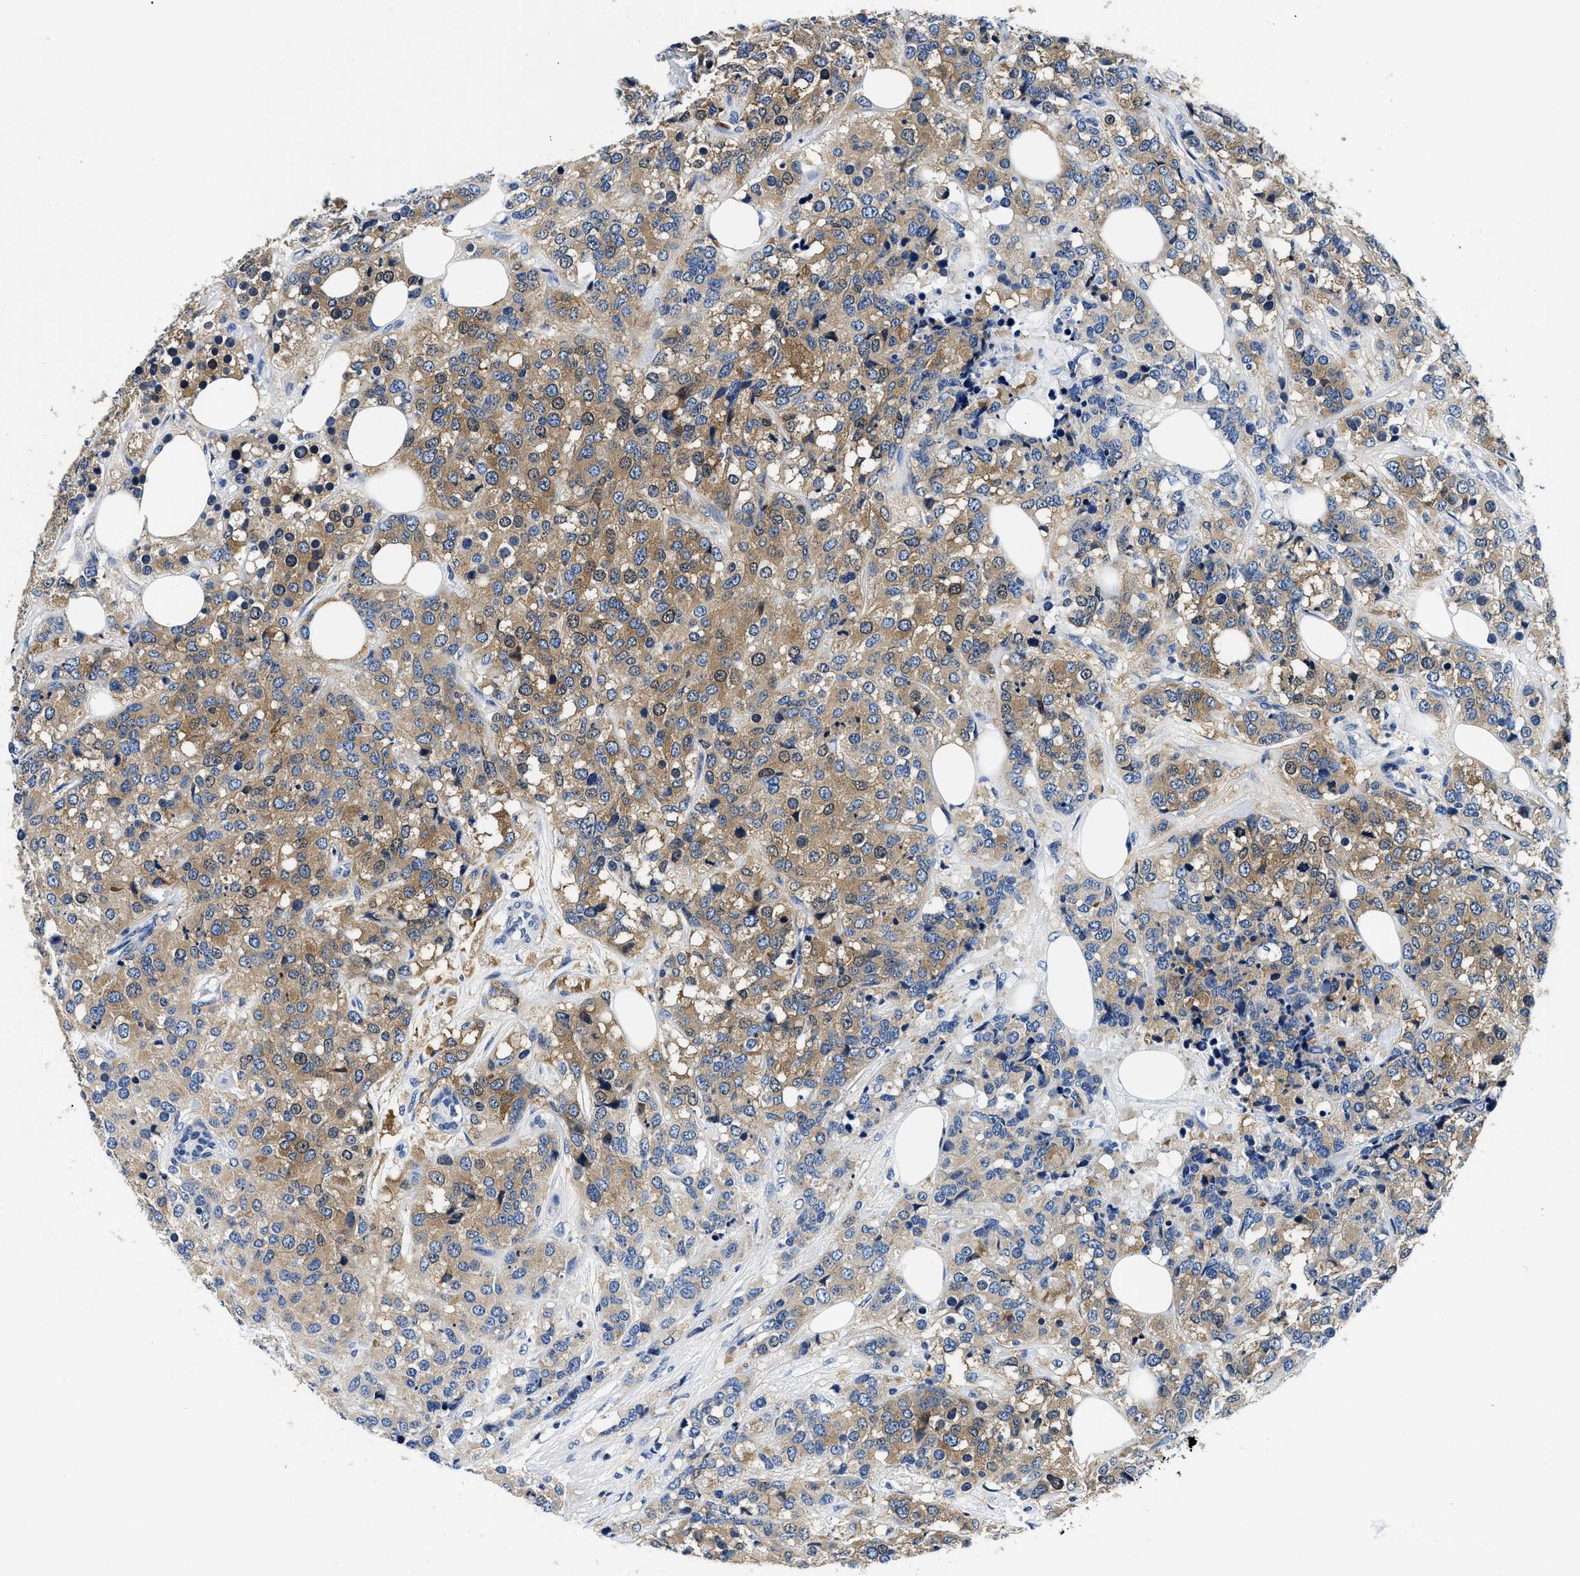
{"staining": {"intensity": "moderate", "quantity": ">75%", "location": "cytoplasmic/membranous"}, "tissue": "breast cancer", "cell_type": "Tumor cells", "image_type": "cancer", "snomed": [{"axis": "morphology", "description": "Lobular carcinoma"}, {"axis": "topography", "description": "Breast"}], "caption": "Immunohistochemical staining of breast cancer exhibits medium levels of moderate cytoplasmic/membranous protein positivity in about >75% of tumor cells.", "gene": "MEA1", "patient": {"sex": "female", "age": 59}}